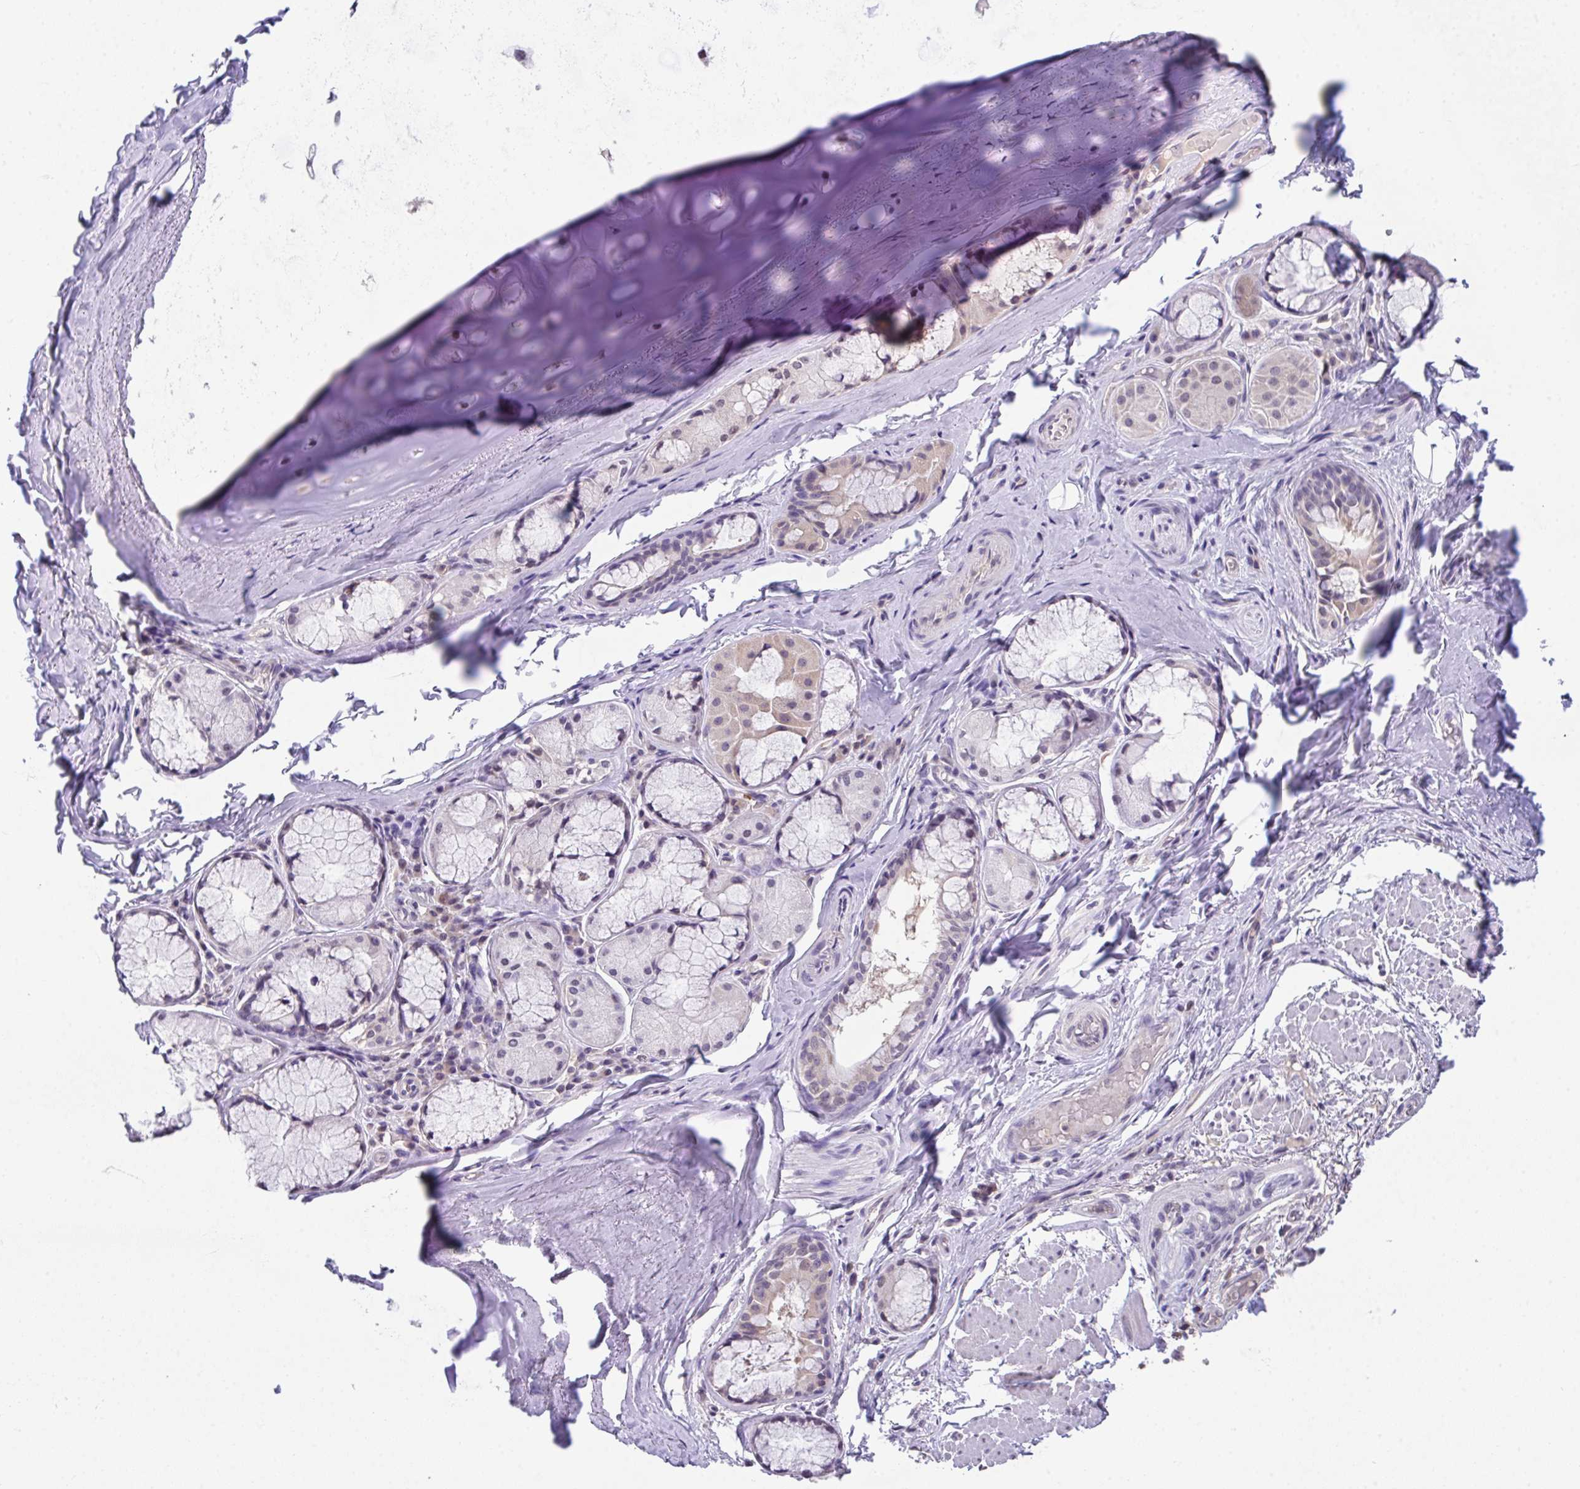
{"staining": {"intensity": "negative", "quantity": "none", "location": "none"}, "tissue": "adipose tissue", "cell_type": "Adipocytes", "image_type": "normal", "snomed": [{"axis": "morphology", "description": "Normal tissue, NOS"}, {"axis": "topography", "description": "Cartilage tissue"}, {"axis": "topography", "description": "Bronchus"}], "caption": "This is a histopathology image of immunohistochemistry staining of unremarkable adipose tissue, which shows no positivity in adipocytes. The staining is performed using DAB (3,3'-diaminobenzidine) brown chromogen with nuclei counter-stained in using hematoxylin.", "gene": "GLTPD2", "patient": {"sex": "male", "age": 64}}